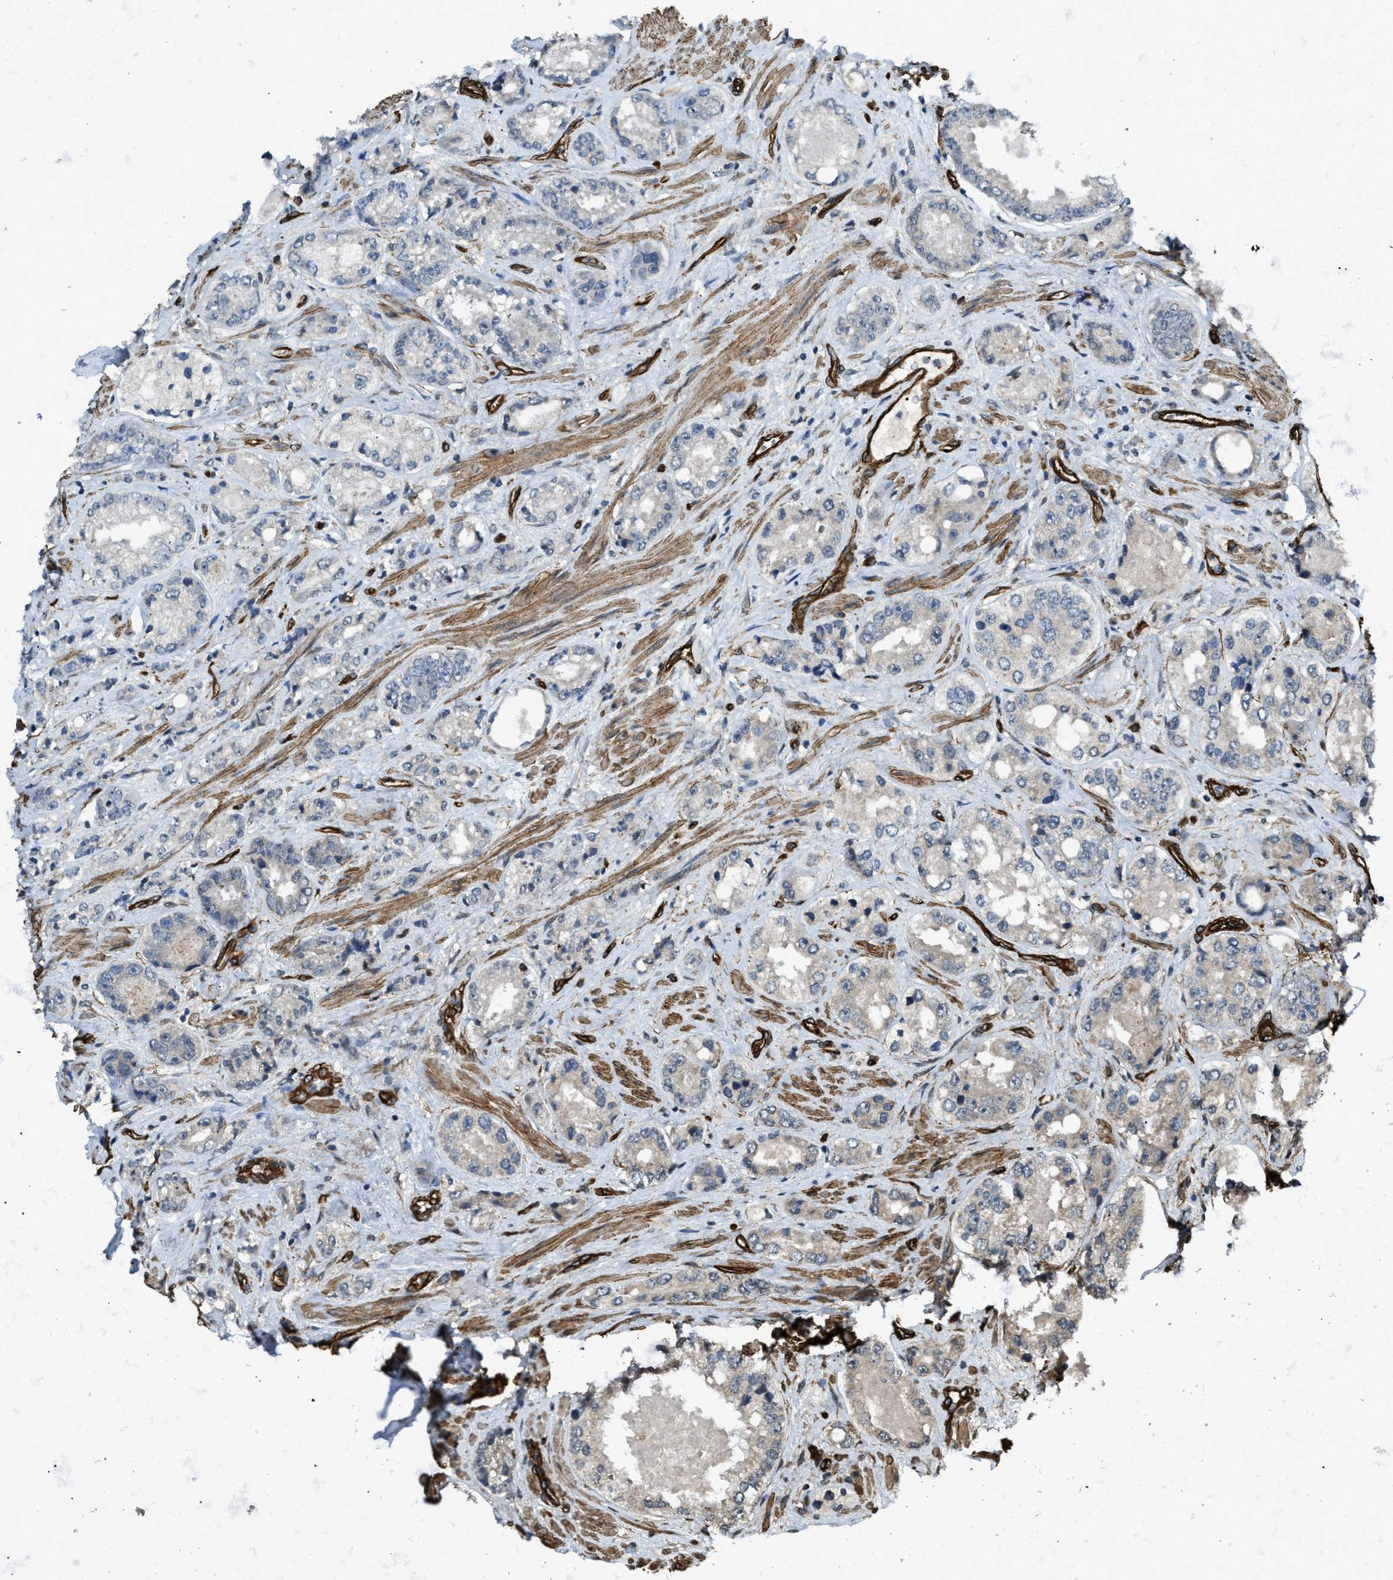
{"staining": {"intensity": "negative", "quantity": "none", "location": "none"}, "tissue": "prostate cancer", "cell_type": "Tumor cells", "image_type": "cancer", "snomed": [{"axis": "morphology", "description": "Adenocarcinoma, High grade"}, {"axis": "topography", "description": "Prostate"}], "caption": "There is no significant positivity in tumor cells of prostate adenocarcinoma (high-grade).", "gene": "NMB", "patient": {"sex": "male", "age": 61}}